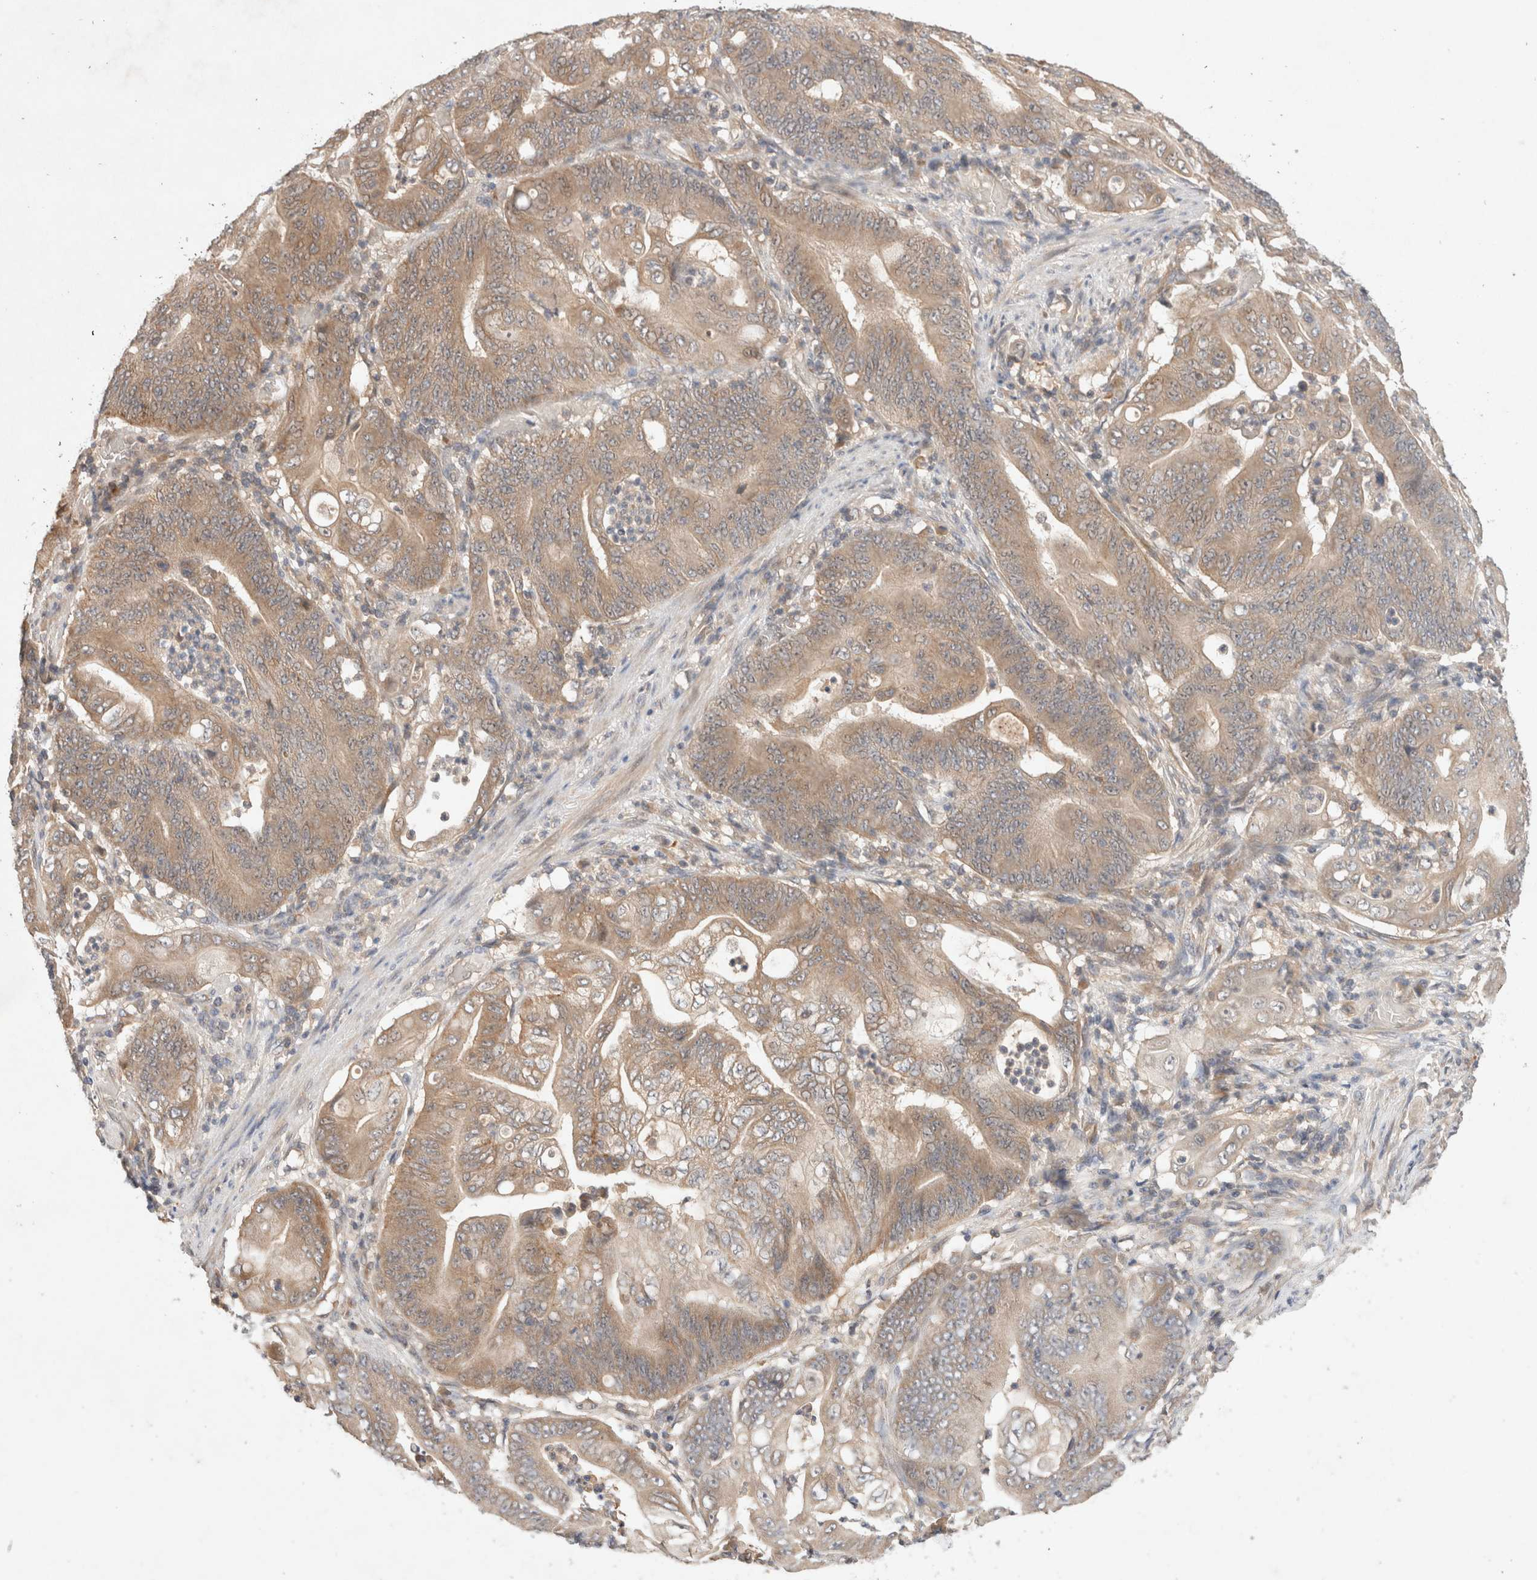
{"staining": {"intensity": "moderate", "quantity": ">75%", "location": "cytoplasmic/membranous"}, "tissue": "stomach cancer", "cell_type": "Tumor cells", "image_type": "cancer", "snomed": [{"axis": "morphology", "description": "Adenocarcinoma, NOS"}, {"axis": "topography", "description": "Stomach"}], "caption": "An image of stomach adenocarcinoma stained for a protein reveals moderate cytoplasmic/membranous brown staining in tumor cells. The staining is performed using DAB (3,3'-diaminobenzidine) brown chromogen to label protein expression. The nuclei are counter-stained blue using hematoxylin.", "gene": "KLHL20", "patient": {"sex": "female", "age": 73}}